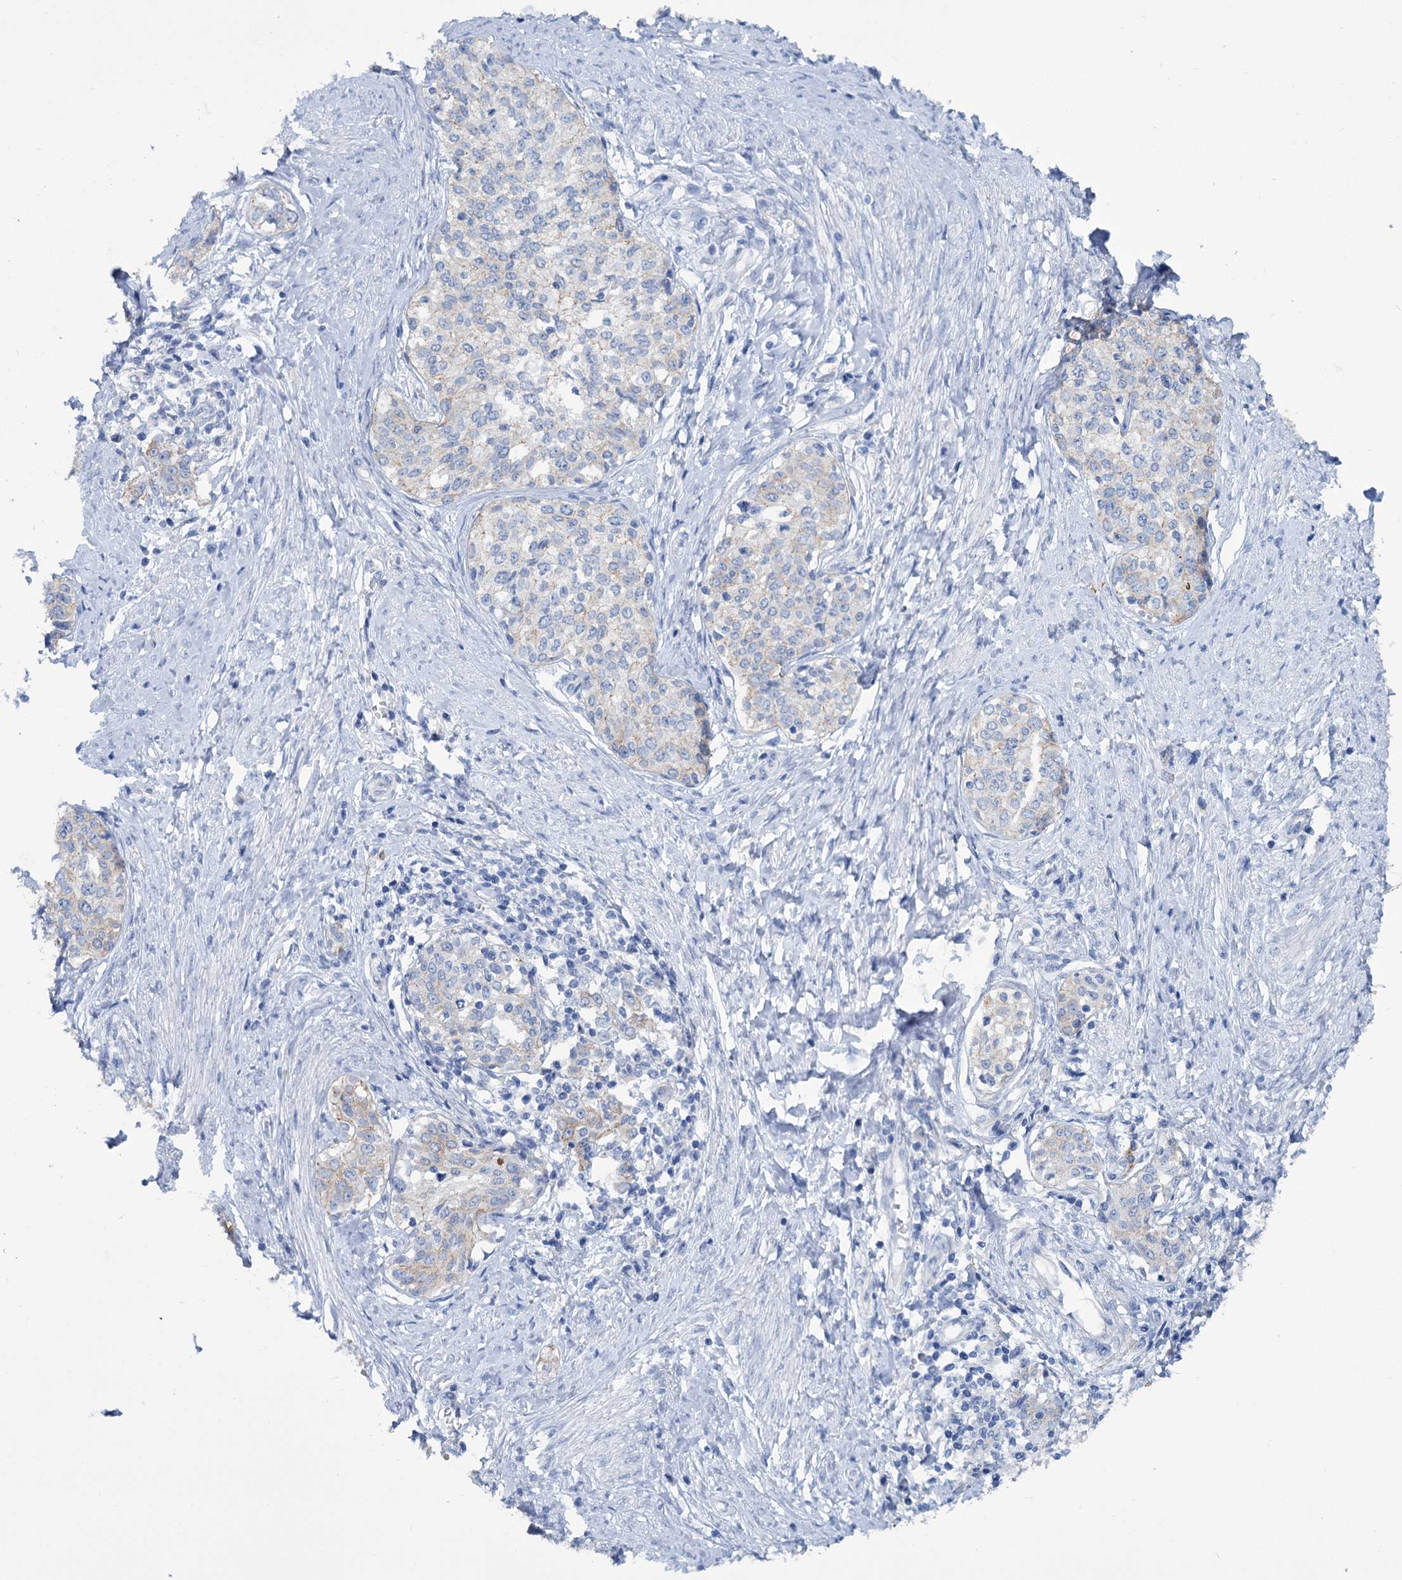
{"staining": {"intensity": "negative", "quantity": "none", "location": "none"}, "tissue": "cervical cancer", "cell_type": "Tumor cells", "image_type": "cancer", "snomed": [{"axis": "morphology", "description": "Squamous cell carcinoma, NOS"}, {"axis": "morphology", "description": "Adenocarcinoma, NOS"}, {"axis": "topography", "description": "Cervix"}], "caption": "The histopathology image demonstrates no significant positivity in tumor cells of cervical cancer.", "gene": "FAAP20", "patient": {"sex": "female", "age": 52}}